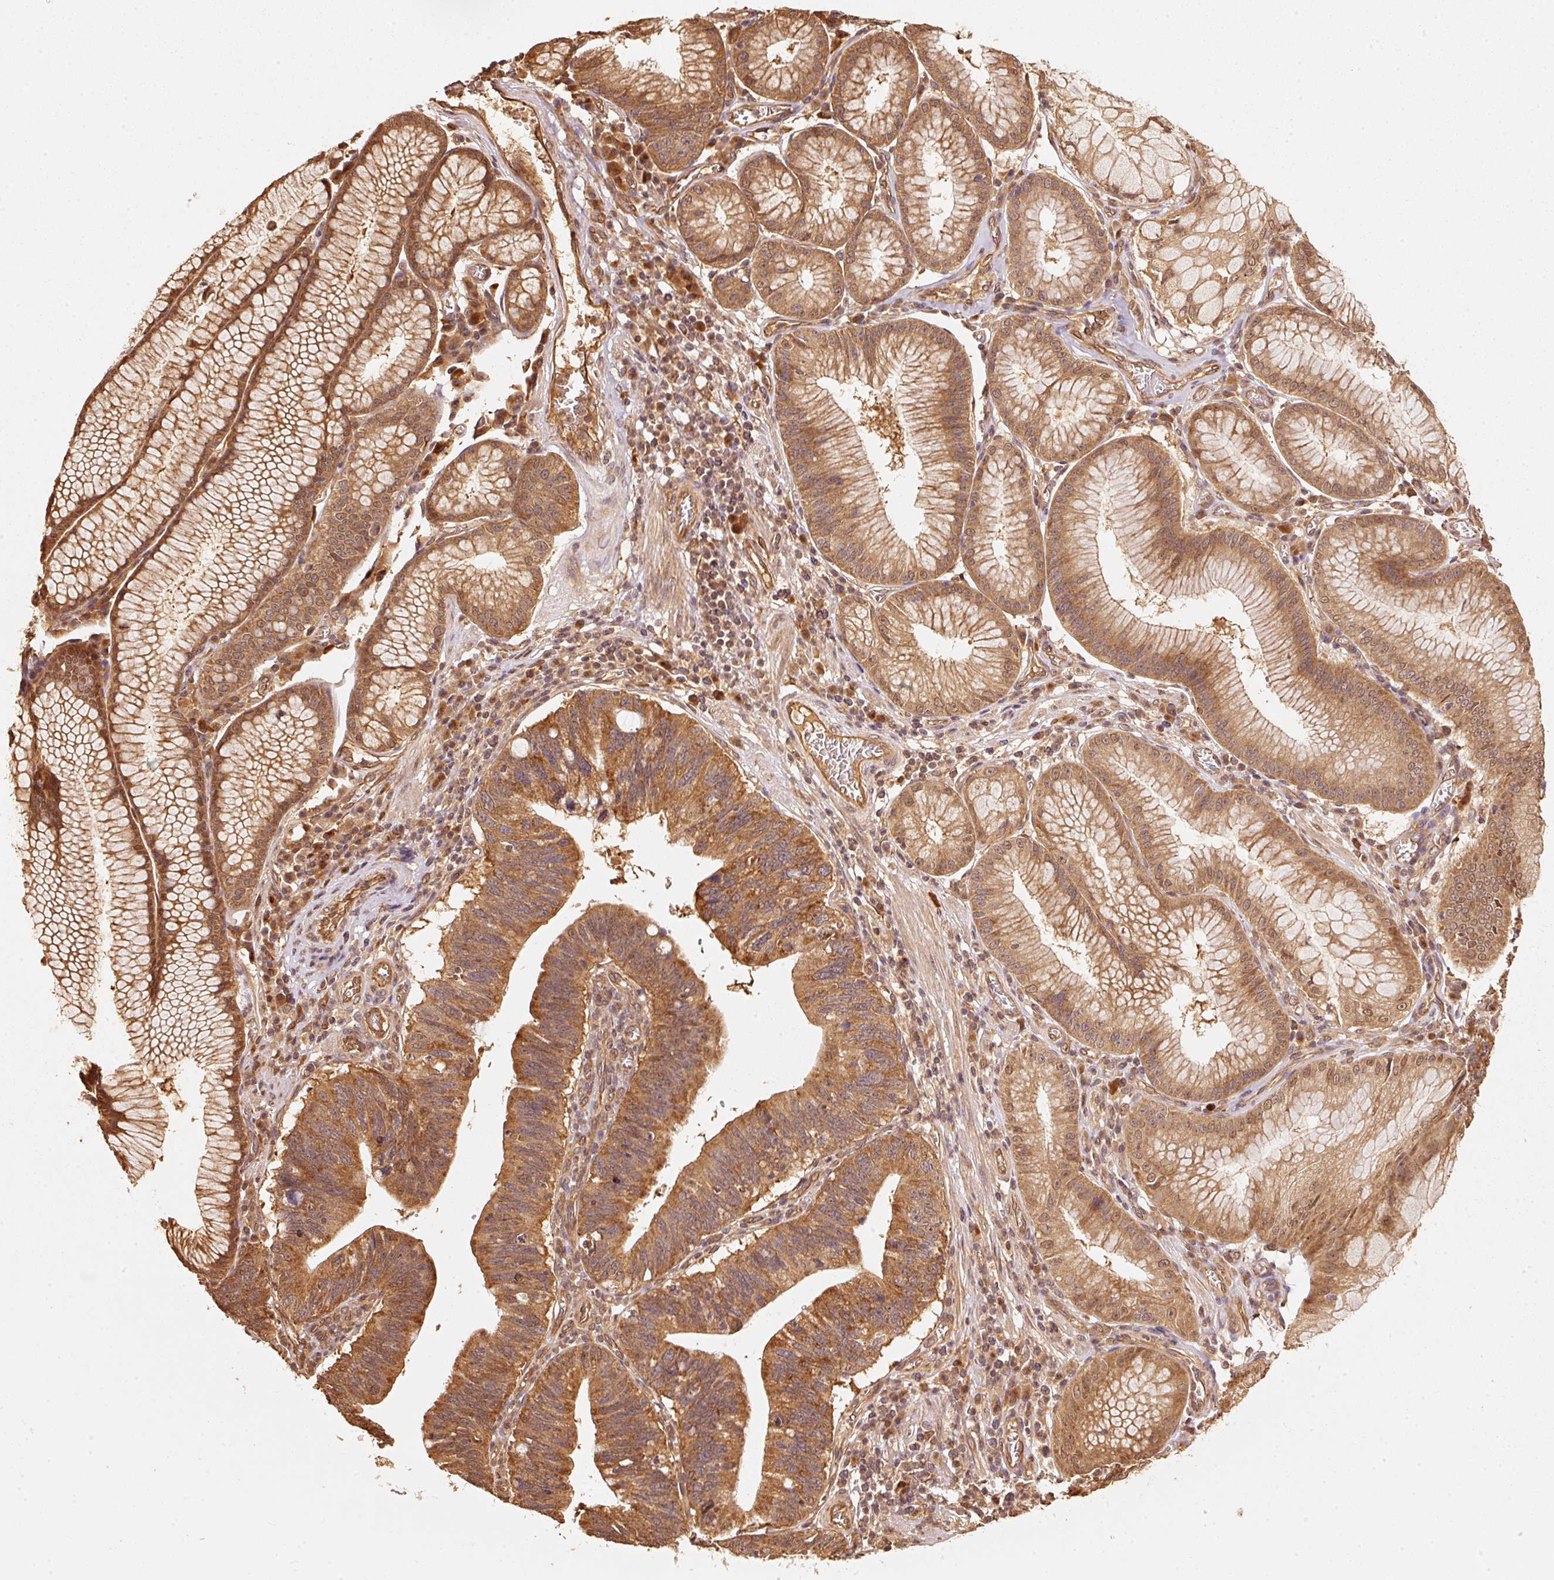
{"staining": {"intensity": "moderate", "quantity": ">75%", "location": "cytoplasmic/membranous"}, "tissue": "stomach cancer", "cell_type": "Tumor cells", "image_type": "cancer", "snomed": [{"axis": "morphology", "description": "Adenocarcinoma, NOS"}, {"axis": "topography", "description": "Stomach"}], "caption": "Human stomach cancer (adenocarcinoma) stained for a protein (brown) exhibits moderate cytoplasmic/membranous positive expression in approximately >75% of tumor cells.", "gene": "STAU1", "patient": {"sex": "male", "age": 59}}